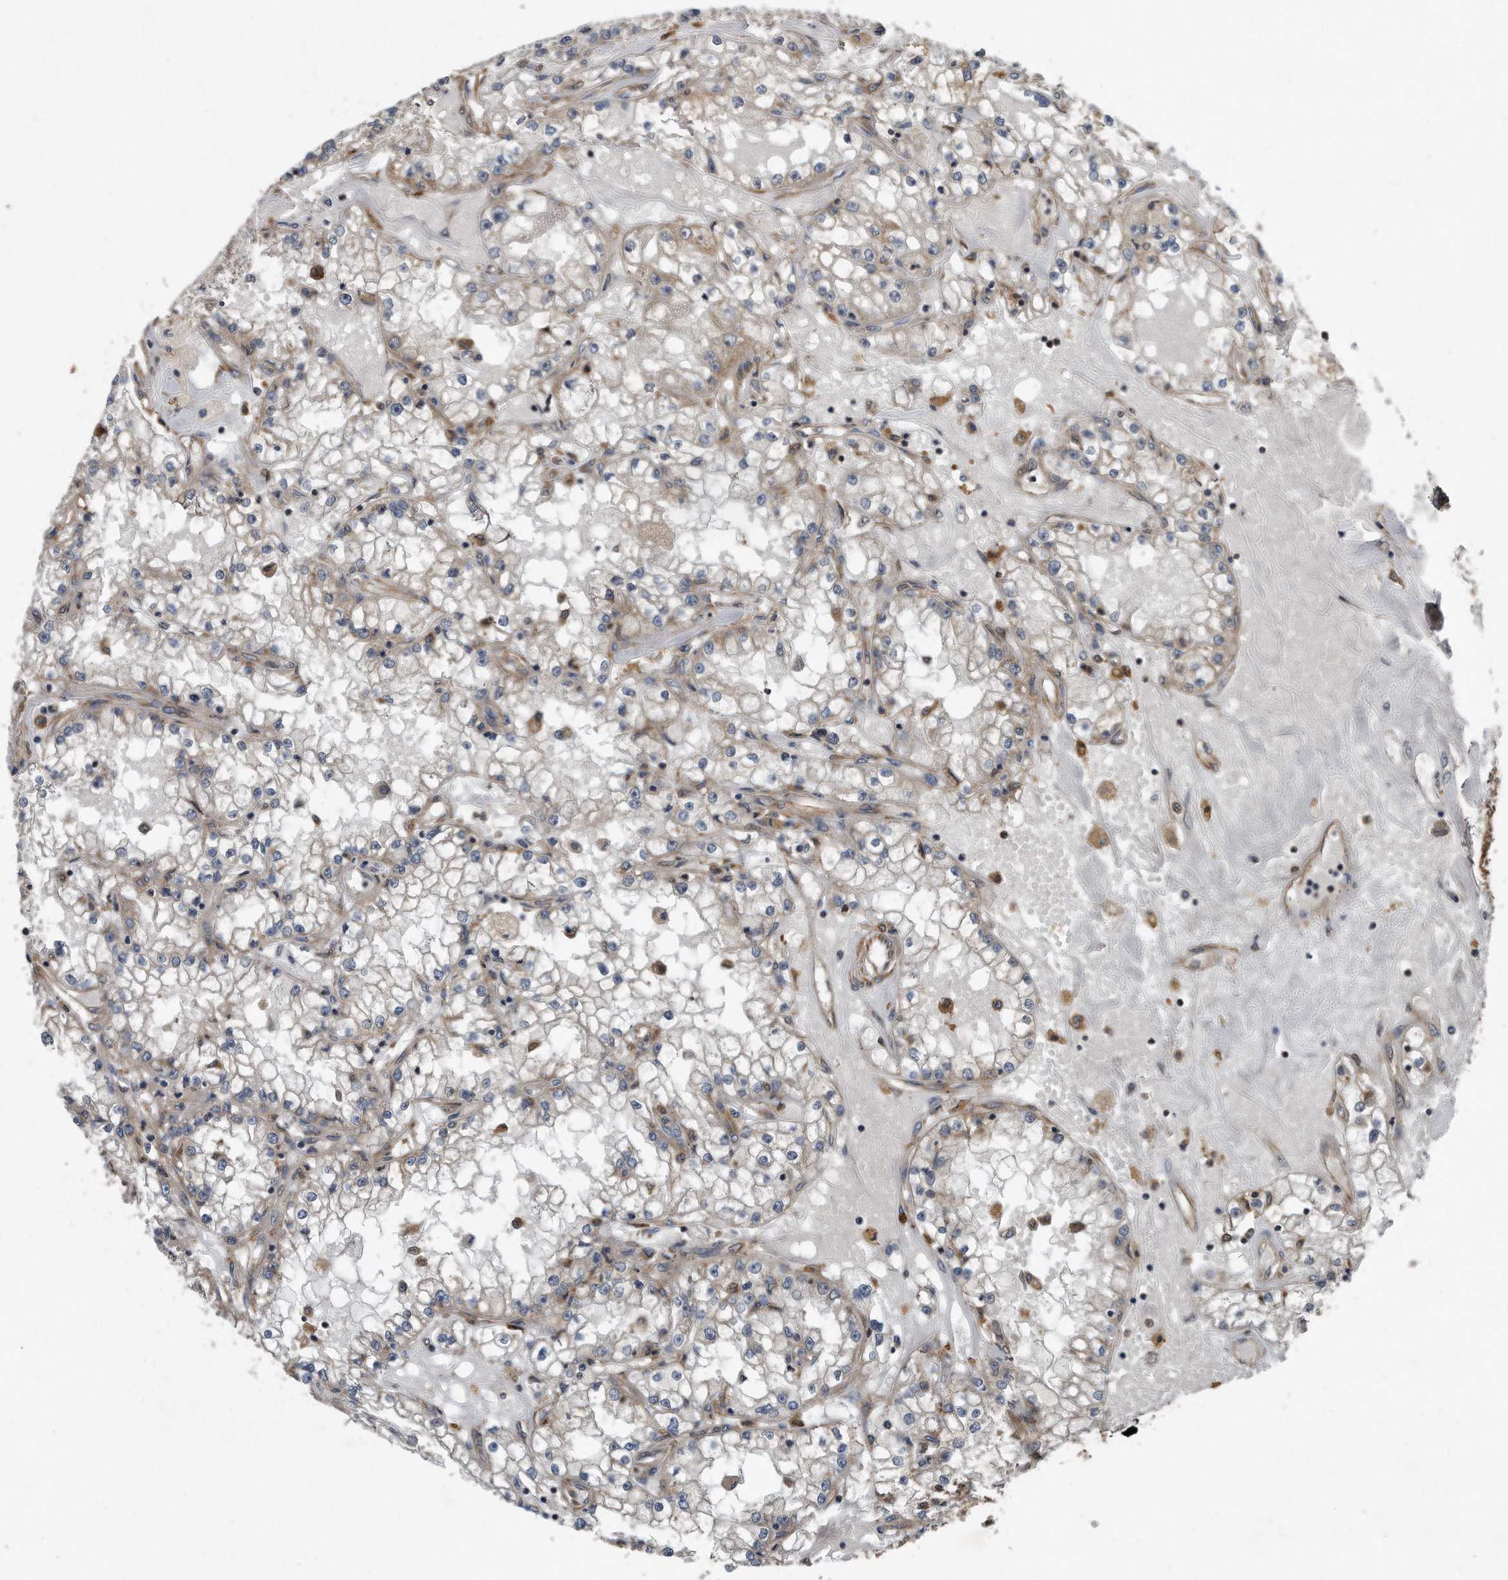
{"staining": {"intensity": "weak", "quantity": "25%-75%", "location": "cytoplasmic/membranous"}, "tissue": "renal cancer", "cell_type": "Tumor cells", "image_type": "cancer", "snomed": [{"axis": "morphology", "description": "Adenocarcinoma, NOS"}, {"axis": "topography", "description": "Kidney"}], "caption": "Renal cancer stained for a protein shows weak cytoplasmic/membranous positivity in tumor cells.", "gene": "FAM136A", "patient": {"sex": "male", "age": 56}}